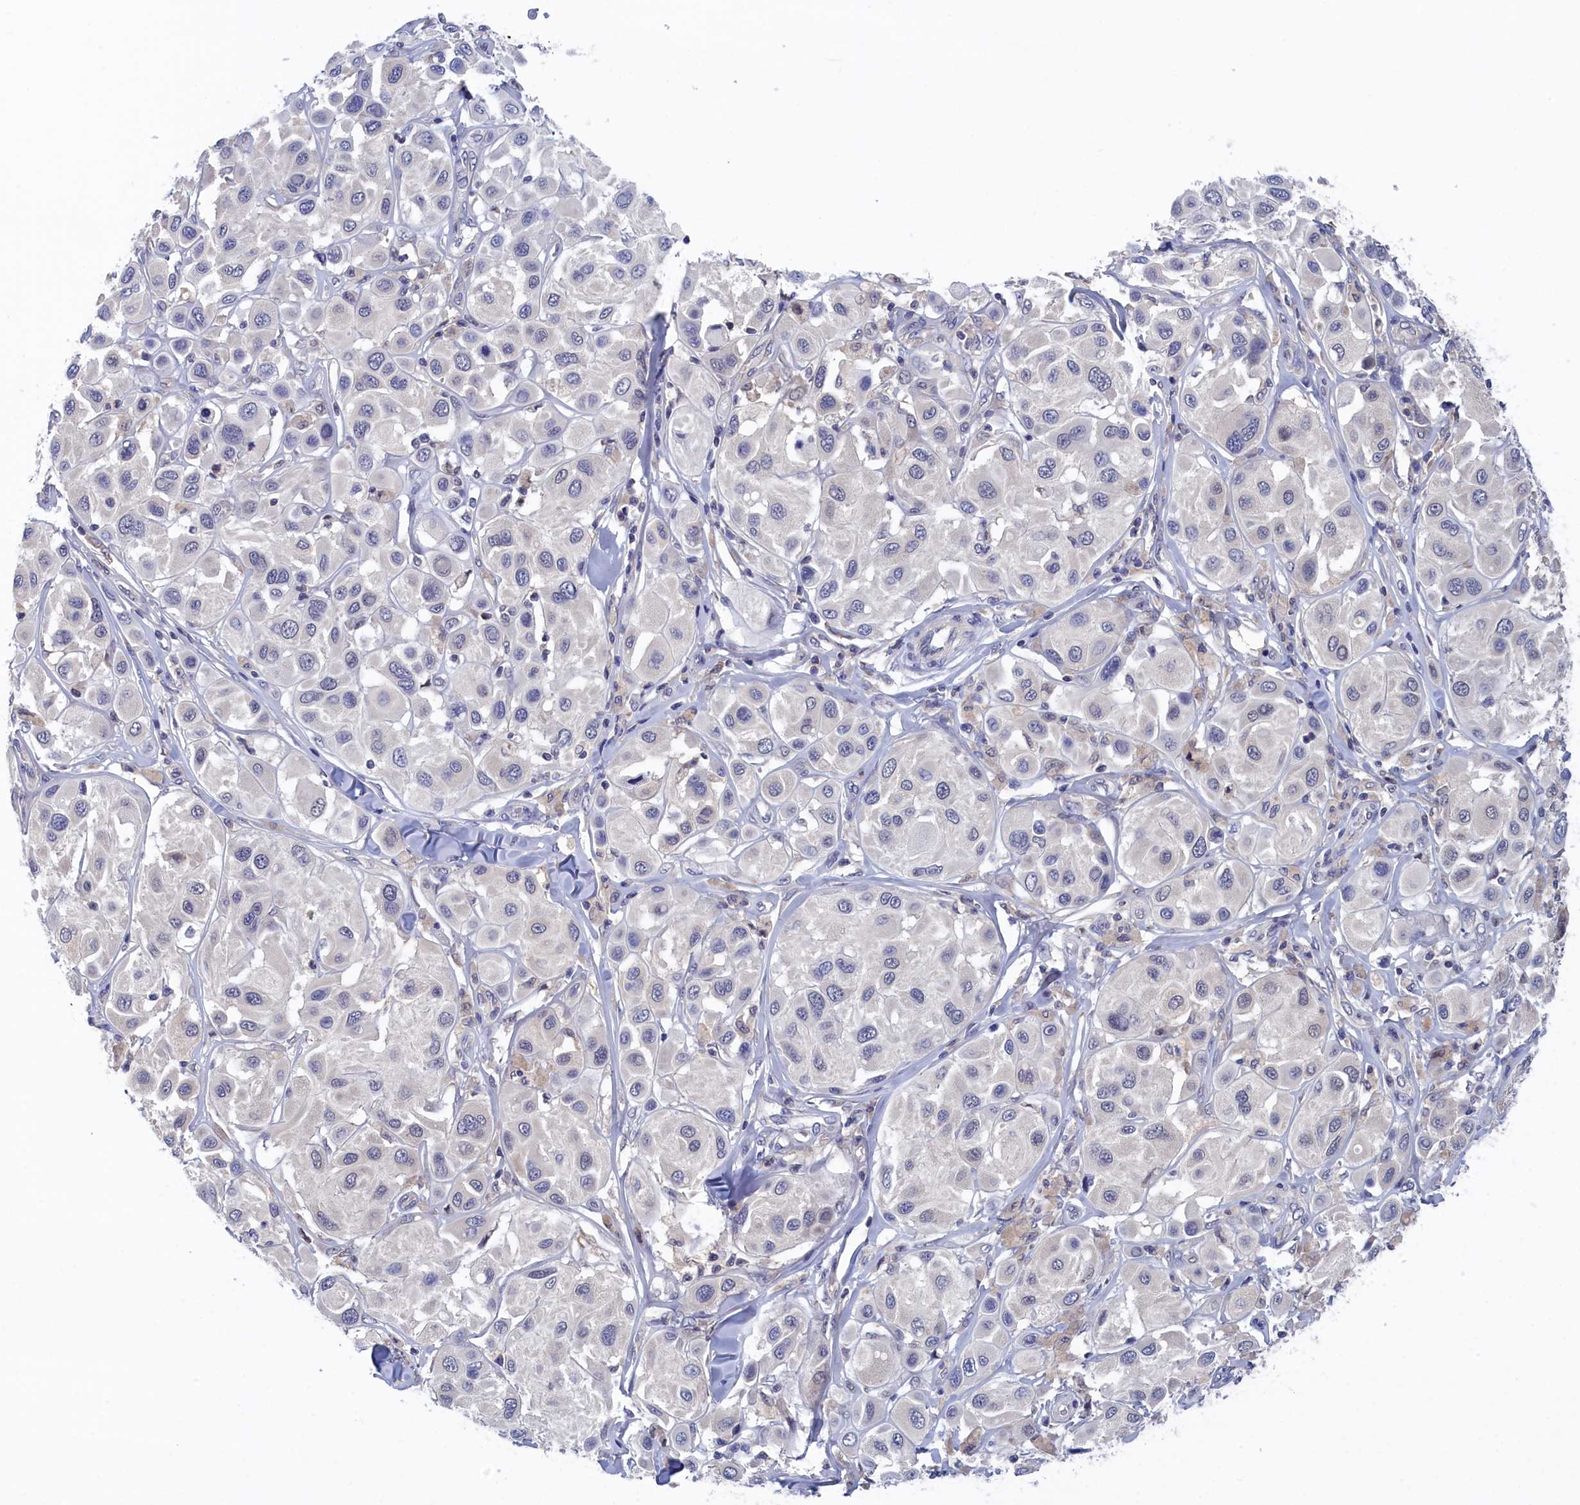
{"staining": {"intensity": "negative", "quantity": "none", "location": "none"}, "tissue": "melanoma", "cell_type": "Tumor cells", "image_type": "cancer", "snomed": [{"axis": "morphology", "description": "Malignant melanoma, Metastatic site"}, {"axis": "topography", "description": "Skin"}], "caption": "This is an immunohistochemistry (IHC) micrograph of melanoma. There is no staining in tumor cells.", "gene": "PGP", "patient": {"sex": "male", "age": 41}}